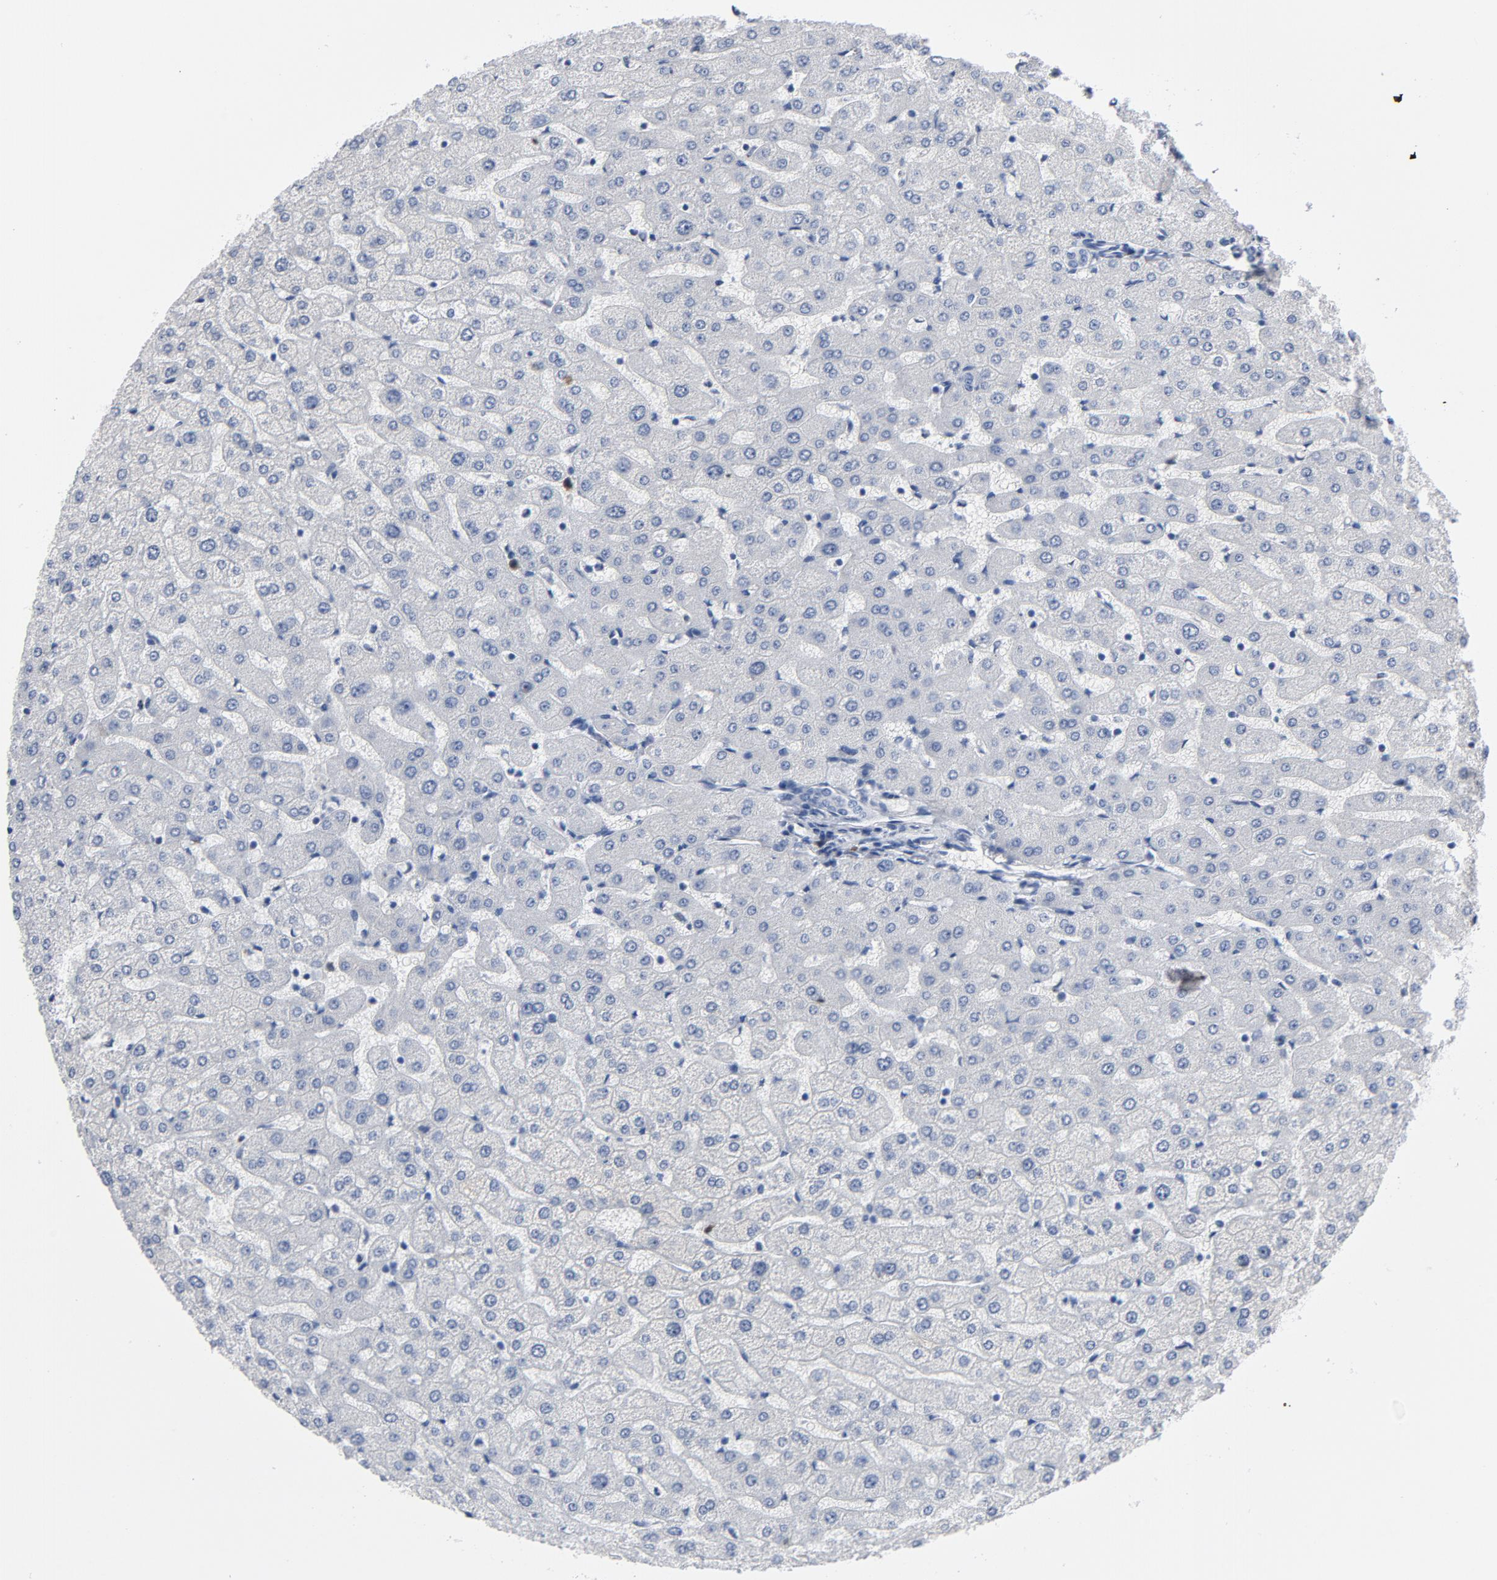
{"staining": {"intensity": "negative", "quantity": "none", "location": "none"}, "tissue": "liver", "cell_type": "Cholangiocytes", "image_type": "normal", "snomed": [{"axis": "morphology", "description": "Normal tissue, NOS"}, {"axis": "morphology", "description": "Fibrosis, NOS"}, {"axis": "topography", "description": "Liver"}], "caption": "Cholangiocytes are negative for brown protein staining in unremarkable liver. (IHC, brightfield microscopy, high magnification).", "gene": "CDC20", "patient": {"sex": "female", "age": 29}}